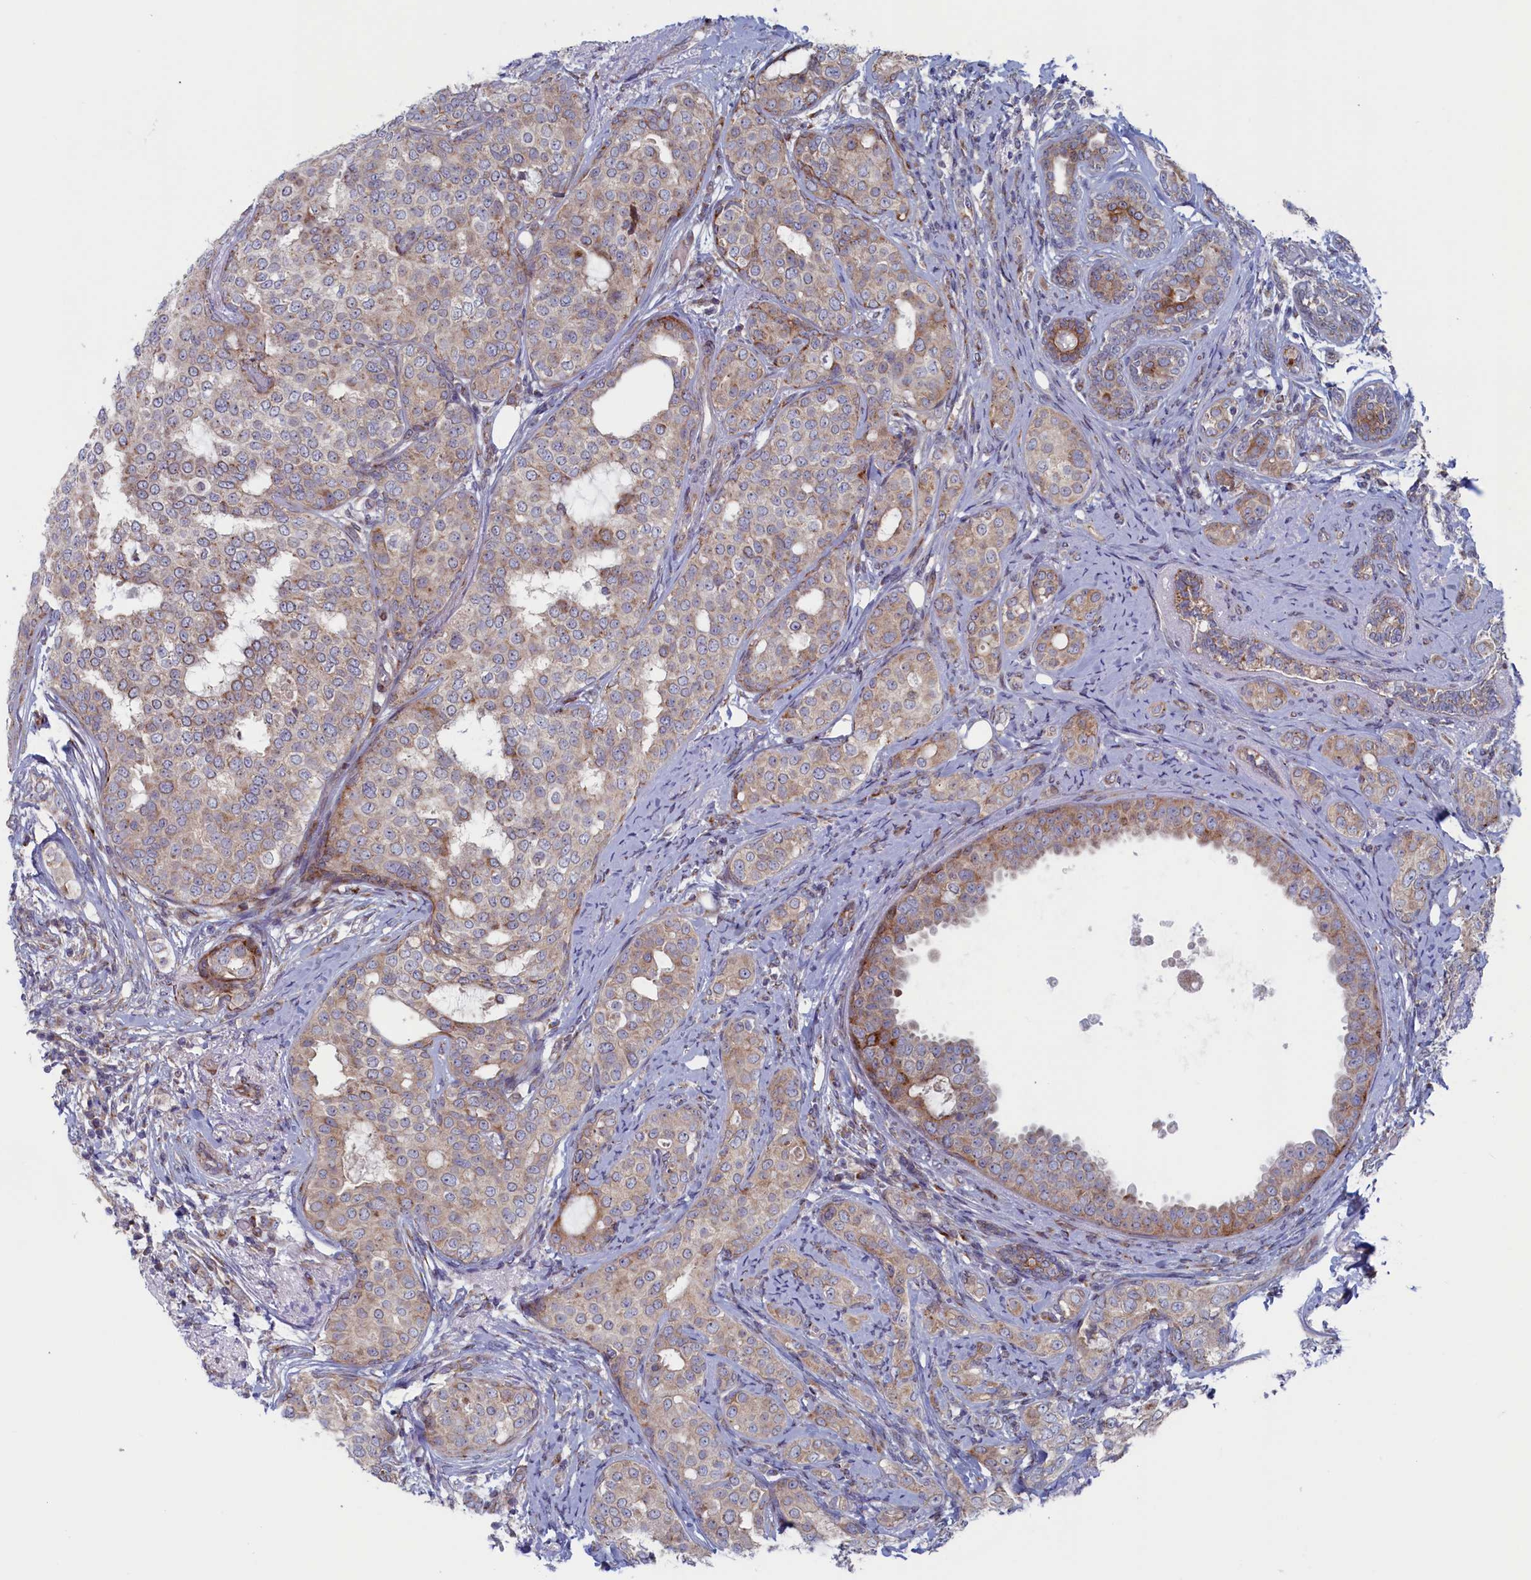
{"staining": {"intensity": "moderate", "quantity": "<25%", "location": "cytoplasmic/membranous"}, "tissue": "breast cancer", "cell_type": "Tumor cells", "image_type": "cancer", "snomed": [{"axis": "morphology", "description": "Lobular carcinoma"}, {"axis": "topography", "description": "Breast"}], "caption": "Immunohistochemical staining of human breast cancer shows moderate cytoplasmic/membranous protein staining in about <25% of tumor cells. The staining was performed using DAB, with brown indicating positive protein expression. Nuclei are stained blue with hematoxylin.", "gene": "MTFMT", "patient": {"sex": "female", "age": 51}}